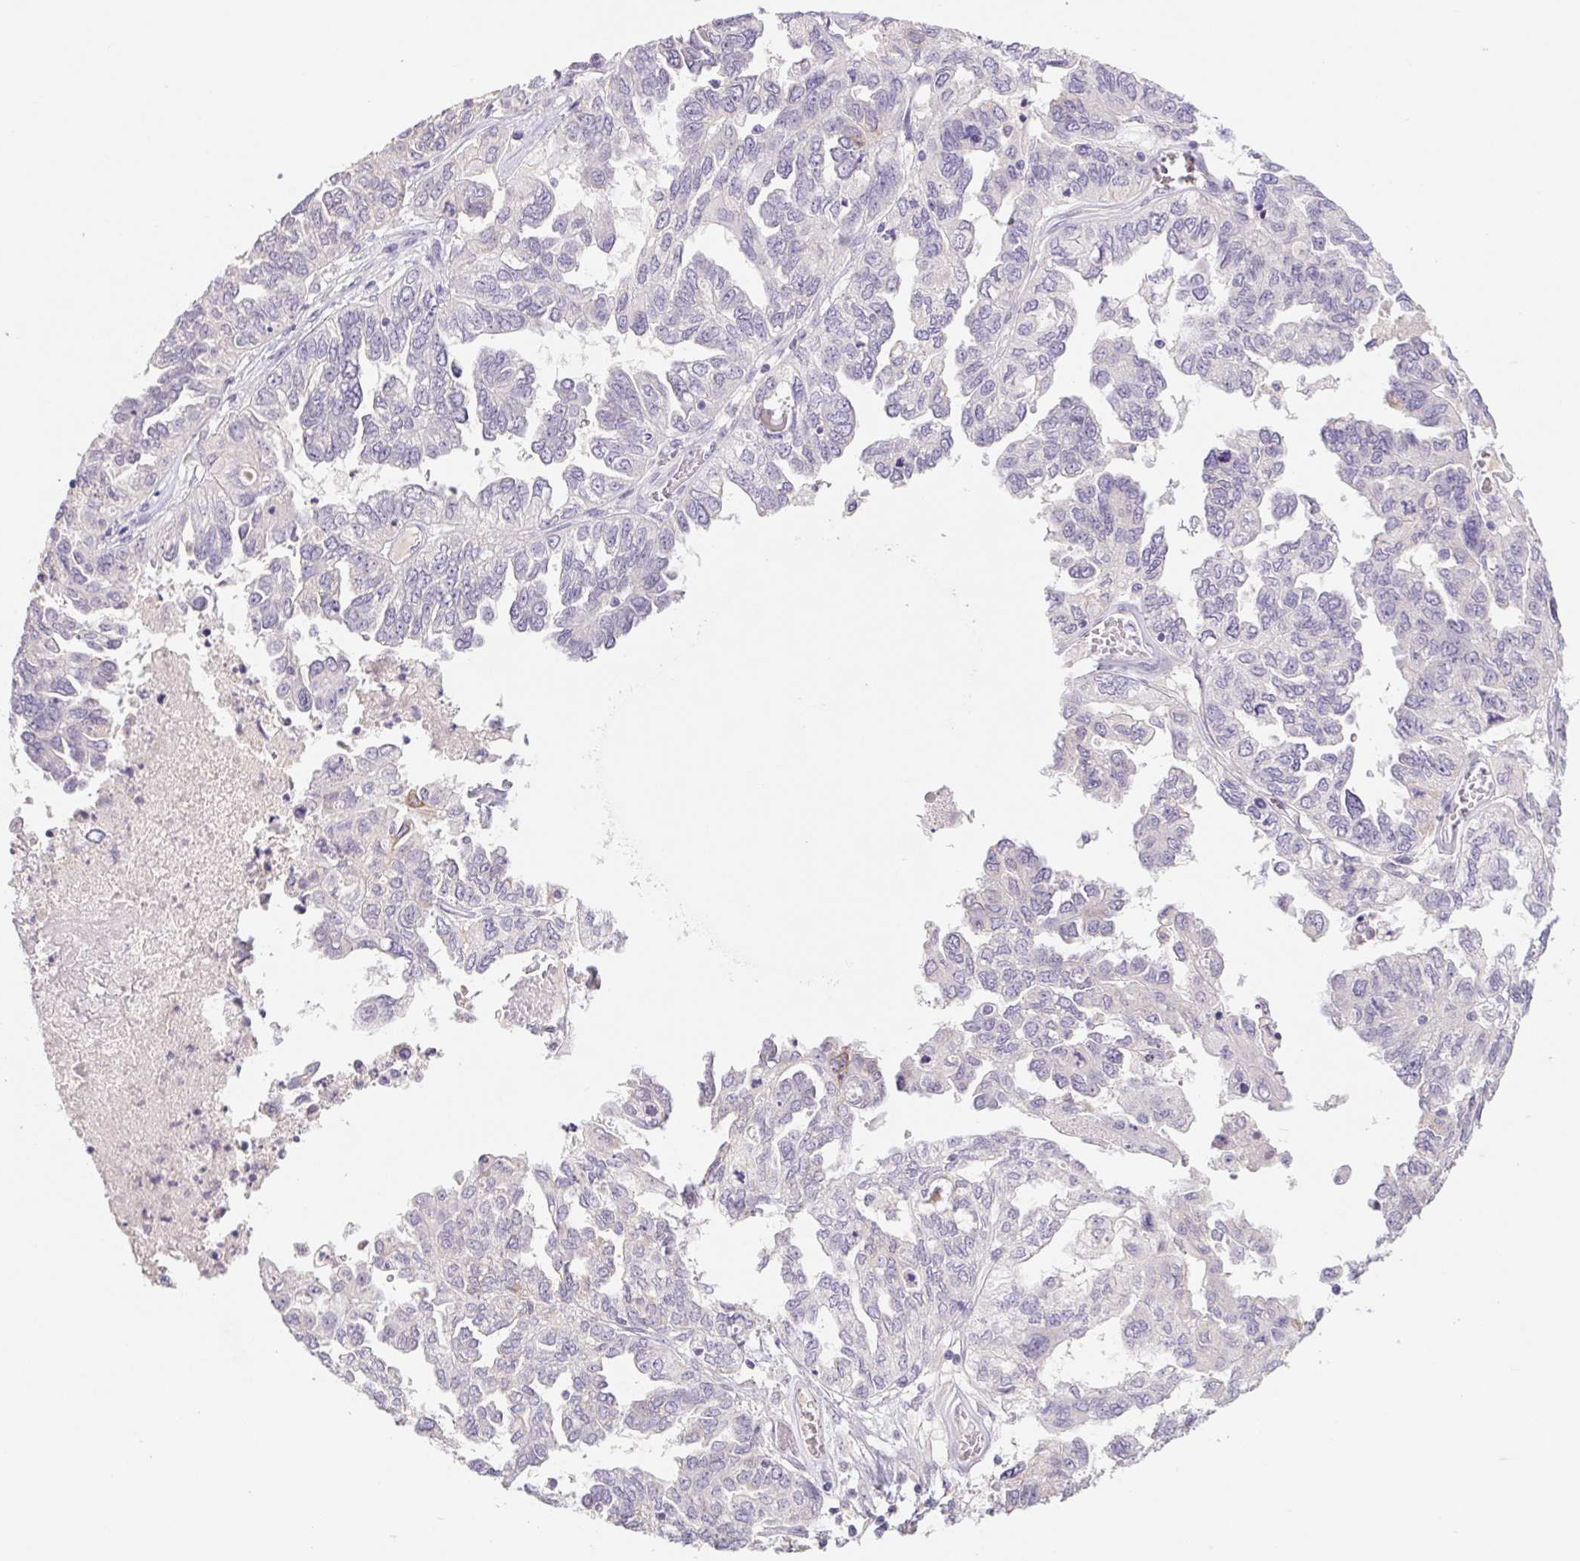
{"staining": {"intensity": "negative", "quantity": "none", "location": "none"}, "tissue": "ovarian cancer", "cell_type": "Tumor cells", "image_type": "cancer", "snomed": [{"axis": "morphology", "description": "Cystadenocarcinoma, serous, NOS"}, {"axis": "topography", "description": "Ovary"}], "caption": "Immunohistochemistry (IHC) image of human ovarian serous cystadenocarcinoma stained for a protein (brown), which shows no staining in tumor cells.", "gene": "PNMA8B", "patient": {"sex": "female", "age": 53}}